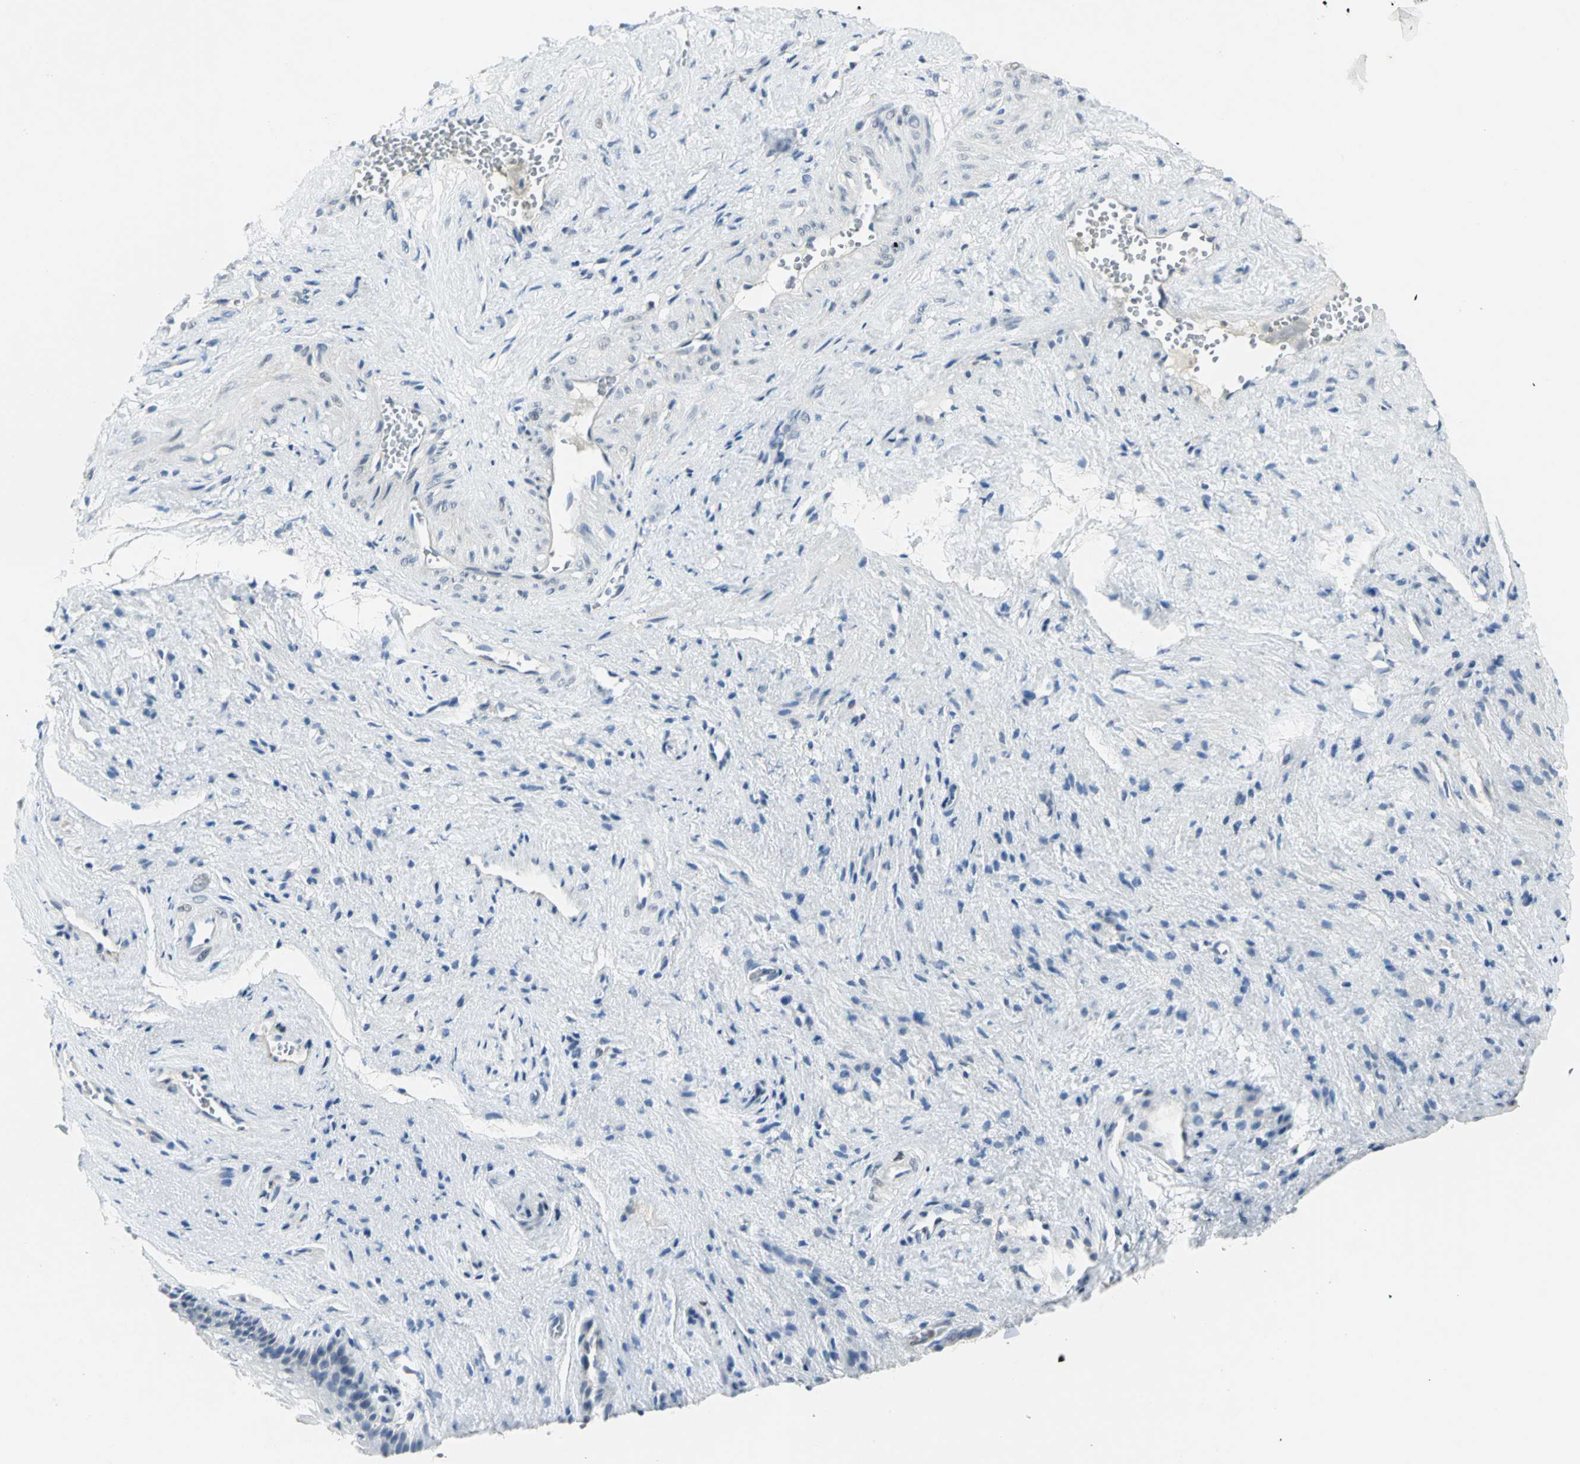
{"staining": {"intensity": "negative", "quantity": "none", "location": "none"}, "tissue": "vagina", "cell_type": "Squamous epithelial cells", "image_type": "normal", "snomed": [{"axis": "morphology", "description": "Normal tissue, NOS"}, {"axis": "topography", "description": "Vagina"}], "caption": "The immunohistochemistry histopathology image has no significant staining in squamous epithelial cells of vagina. (DAB (3,3'-diaminobenzidine) immunohistochemistry (IHC) with hematoxylin counter stain).", "gene": "BCL6", "patient": {"sex": "female", "age": 34}}